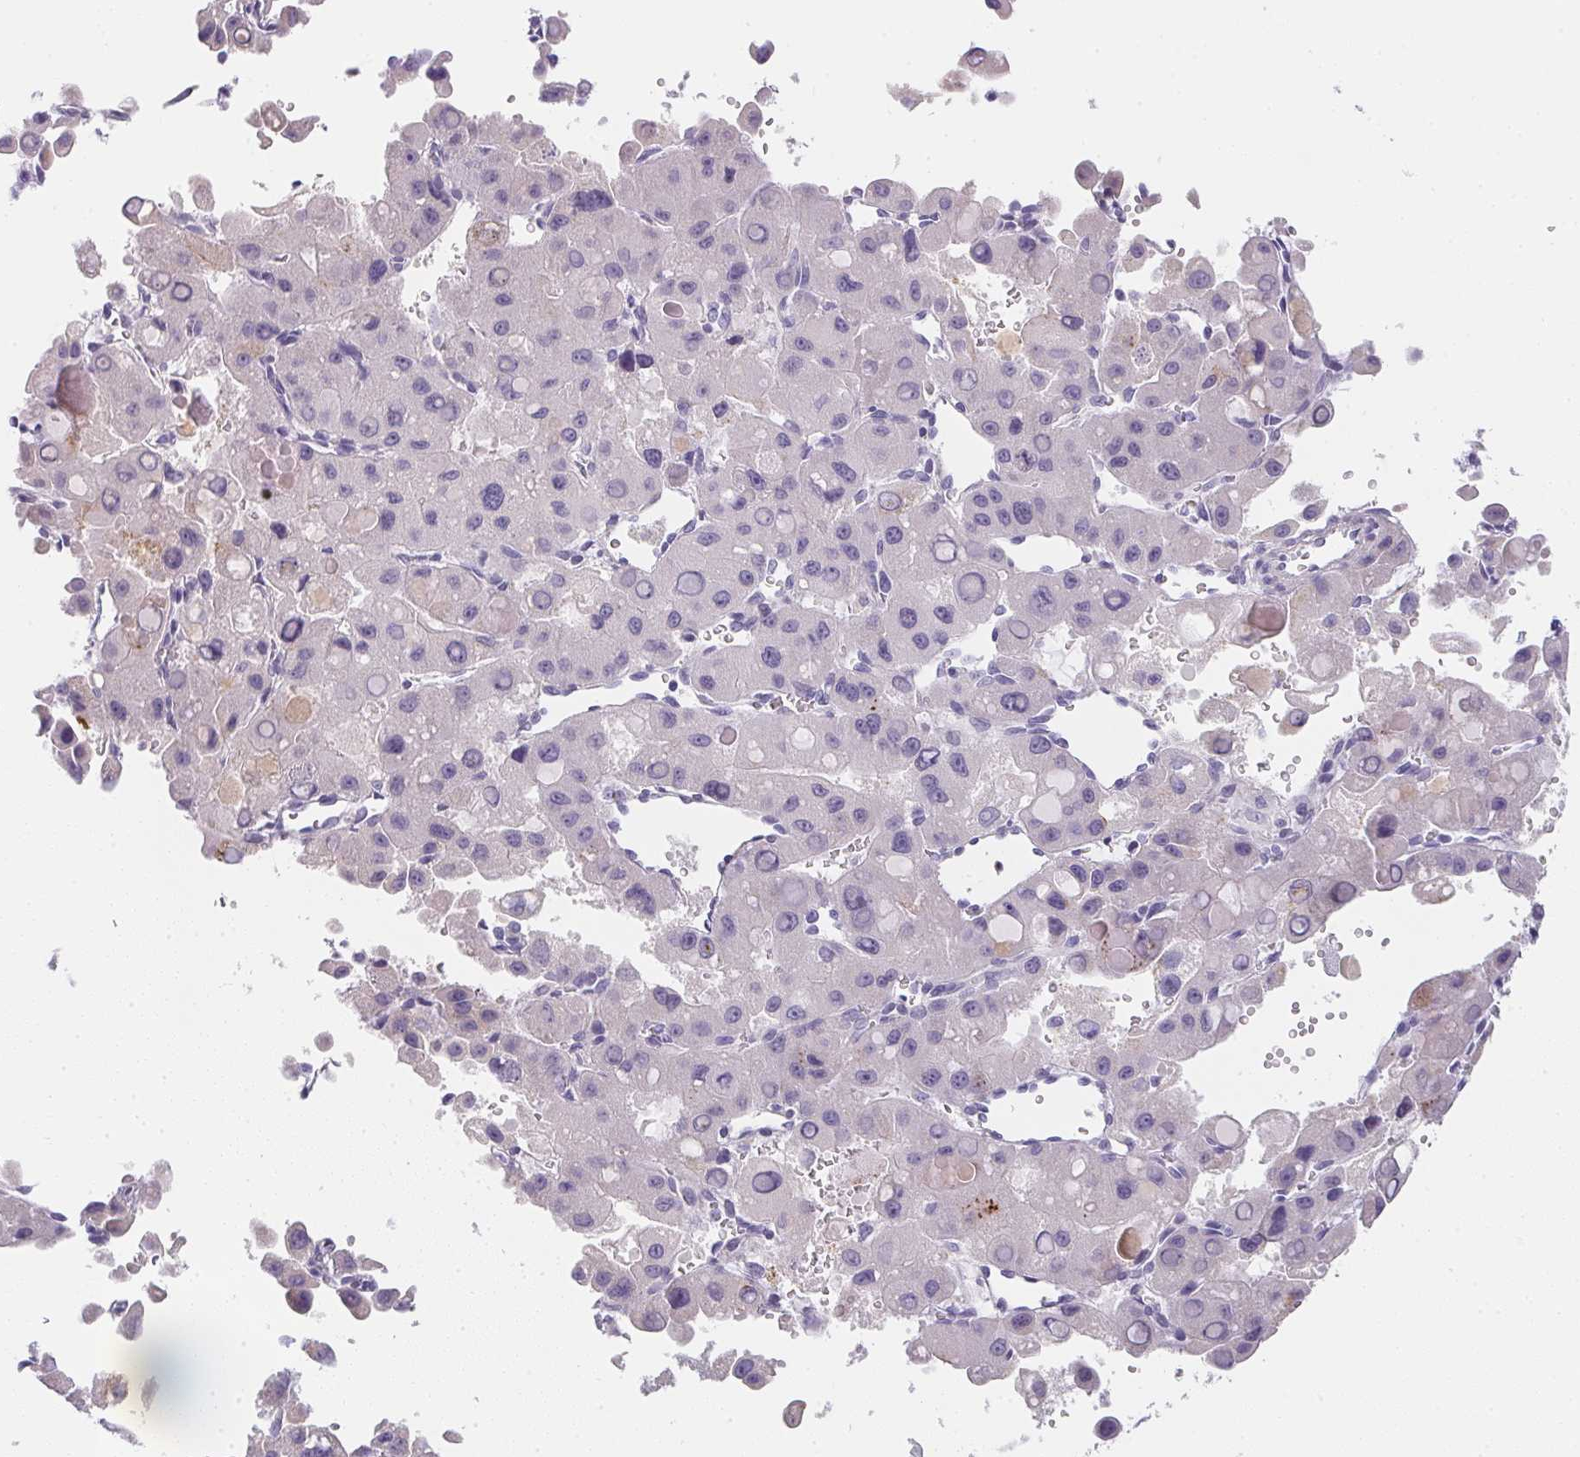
{"staining": {"intensity": "negative", "quantity": "none", "location": "none"}, "tissue": "liver cancer", "cell_type": "Tumor cells", "image_type": "cancer", "snomed": [{"axis": "morphology", "description": "Carcinoma, Hepatocellular, NOS"}, {"axis": "topography", "description": "Liver"}], "caption": "A high-resolution image shows immunohistochemistry staining of liver hepatocellular carcinoma, which reveals no significant staining in tumor cells. (DAB (3,3'-diaminobenzidine) immunohistochemistry (IHC) visualized using brightfield microscopy, high magnification).", "gene": "MAP1A", "patient": {"sex": "male", "age": 27}}